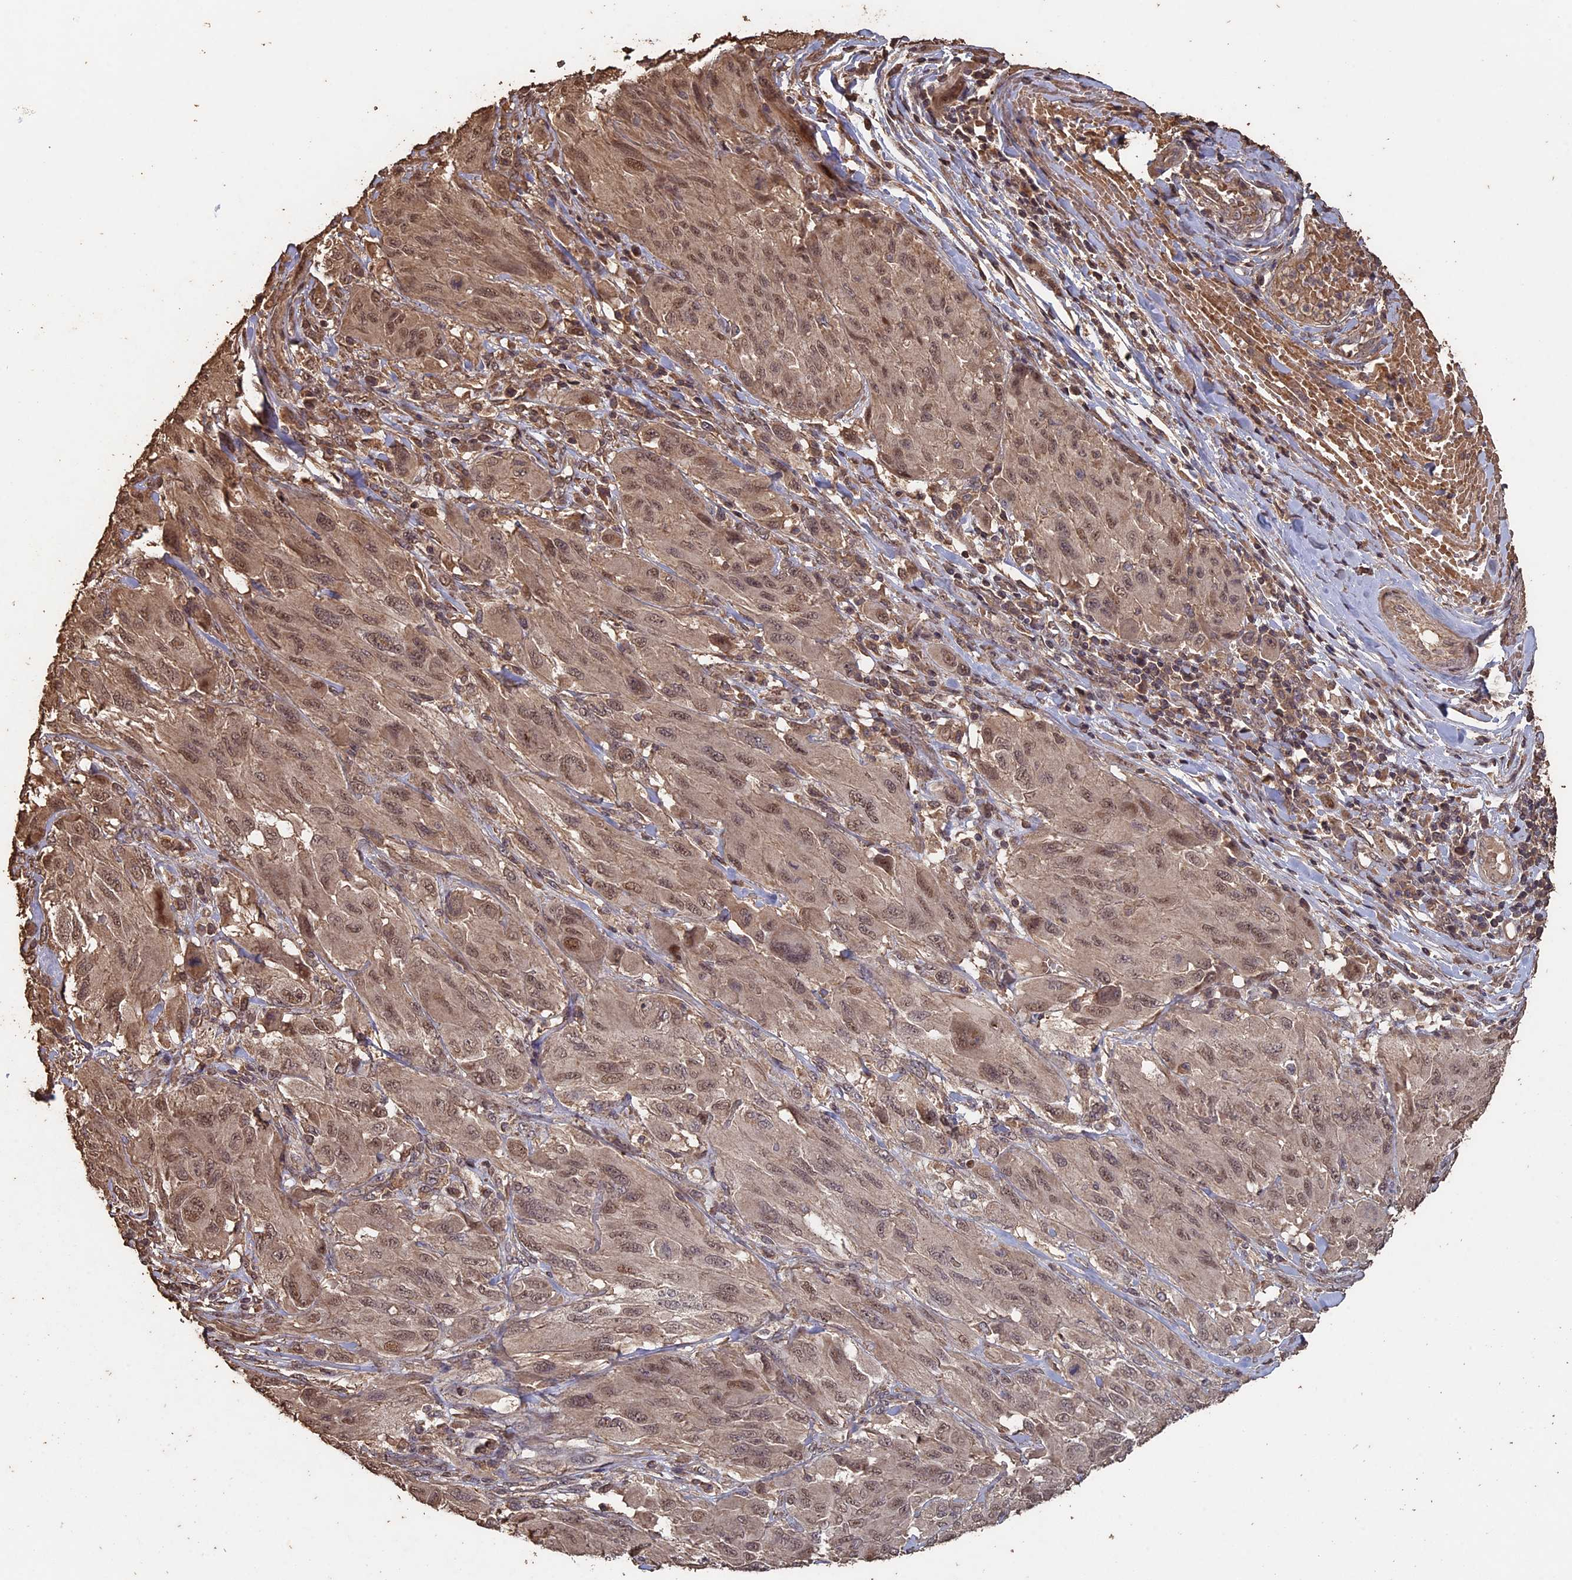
{"staining": {"intensity": "moderate", "quantity": ">75%", "location": "cytoplasmic/membranous,nuclear"}, "tissue": "melanoma", "cell_type": "Tumor cells", "image_type": "cancer", "snomed": [{"axis": "morphology", "description": "Malignant melanoma, NOS"}, {"axis": "topography", "description": "Skin"}], "caption": "Protein expression by immunohistochemistry displays moderate cytoplasmic/membranous and nuclear positivity in approximately >75% of tumor cells in malignant melanoma.", "gene": "HUNK", "patient": {"sex": "female", "age": 91}}